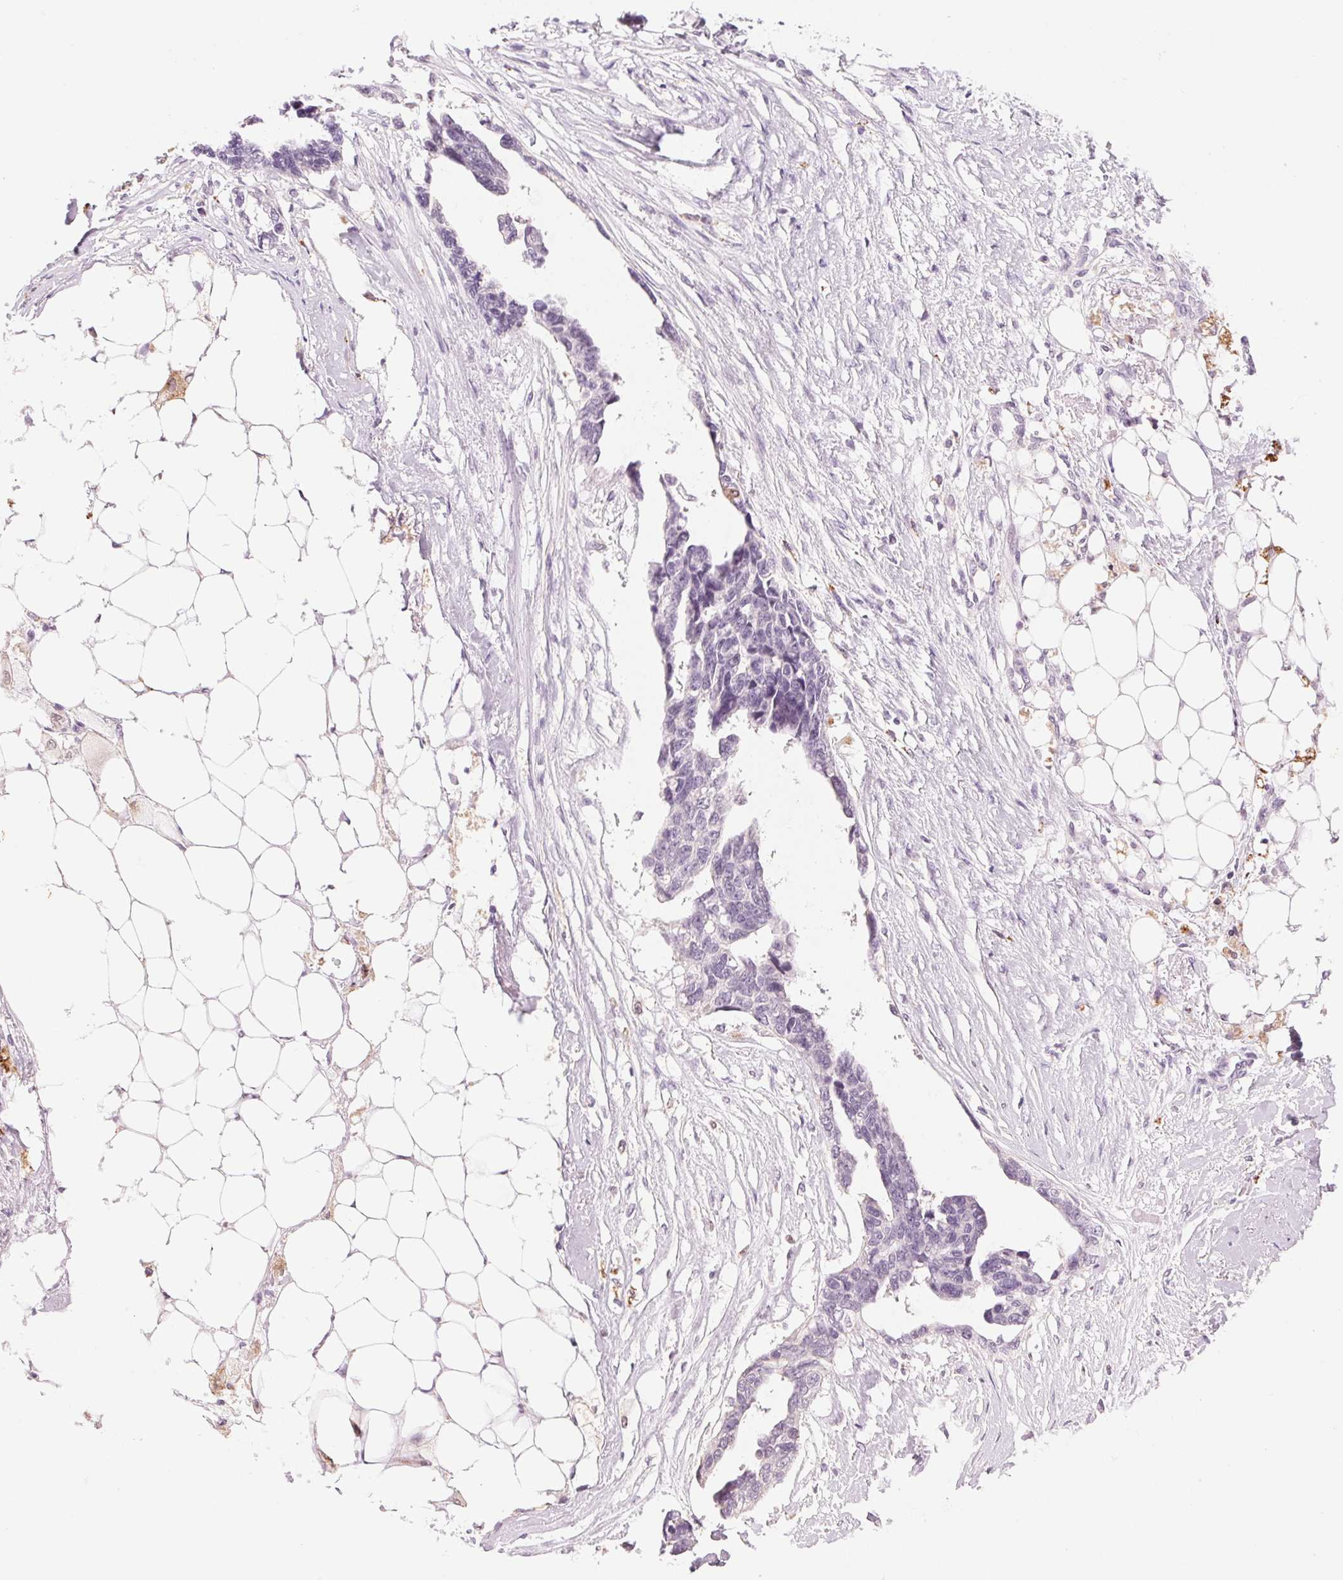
{"staining": {"intensity": "negative", "quantity": "none", "location": "none"}, "tissue": "ovarian cancer", "cell_type": "Tumor cells", "image_type": "cancer", "snomed": [{"axis": "morphology", "description": "Cystadenocarcinoma, serous, NOS"}, {"axis": "topography", "description": "Ovary"}], "caption": "DAB (3,3'-diaminobenzidine) immunohistochemical staining of human ovarian serous cystadenocarcinoma reveals no significant positivity in tumor cells. (Stains: DAB (3,3'-diaminobenzidine) immunohistochemistry (IHC) with hematoxylin counter stain, Microscopy: brightfield microscopy at high magnification).", "gene": "MPO", "patient": {"sex": "female", "age": 69}}